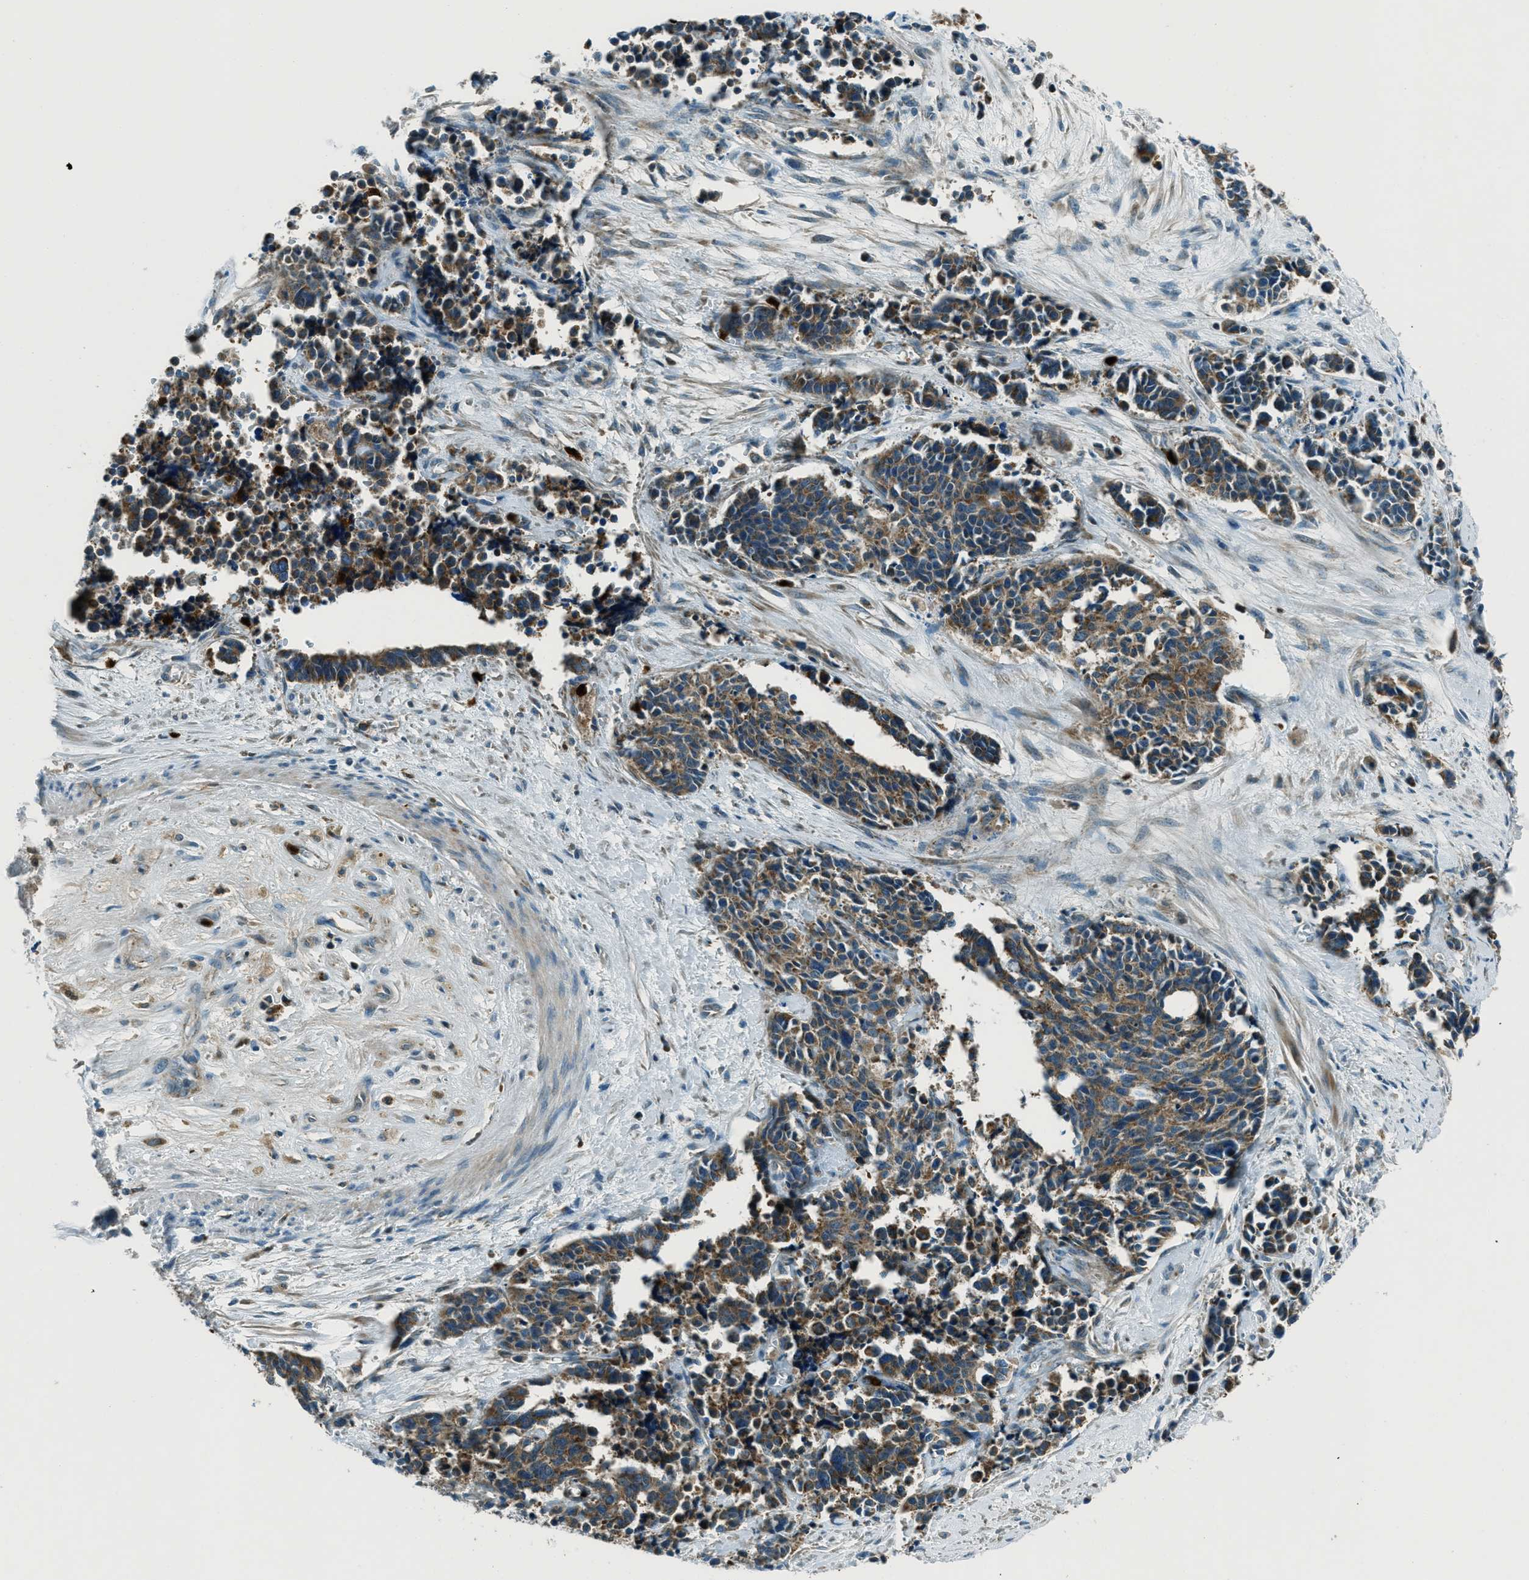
{"staining": {"intensity": "moderate", "quantity": ">75%", "location": "cytoplasmic/membranous"}, "tissue": "cervical cancer", "cell_type": "Tumor cells", "image_type": "cancer", "snomed": [{"axis": "morphology", "description": "Squamous cell carcinoma, NOS"}, {"axis": "topography", "description": "Cervix"}], "caption": "This photomicrograph exhibits IHC staining of human cervical cancer (squamous cell carcinoma), with medium moderate cytoplasmic/membranous positivity in approximately >75% of tumor cells.", "gene": "FAR1", "patient": {"sex": "female", "age": 35}}